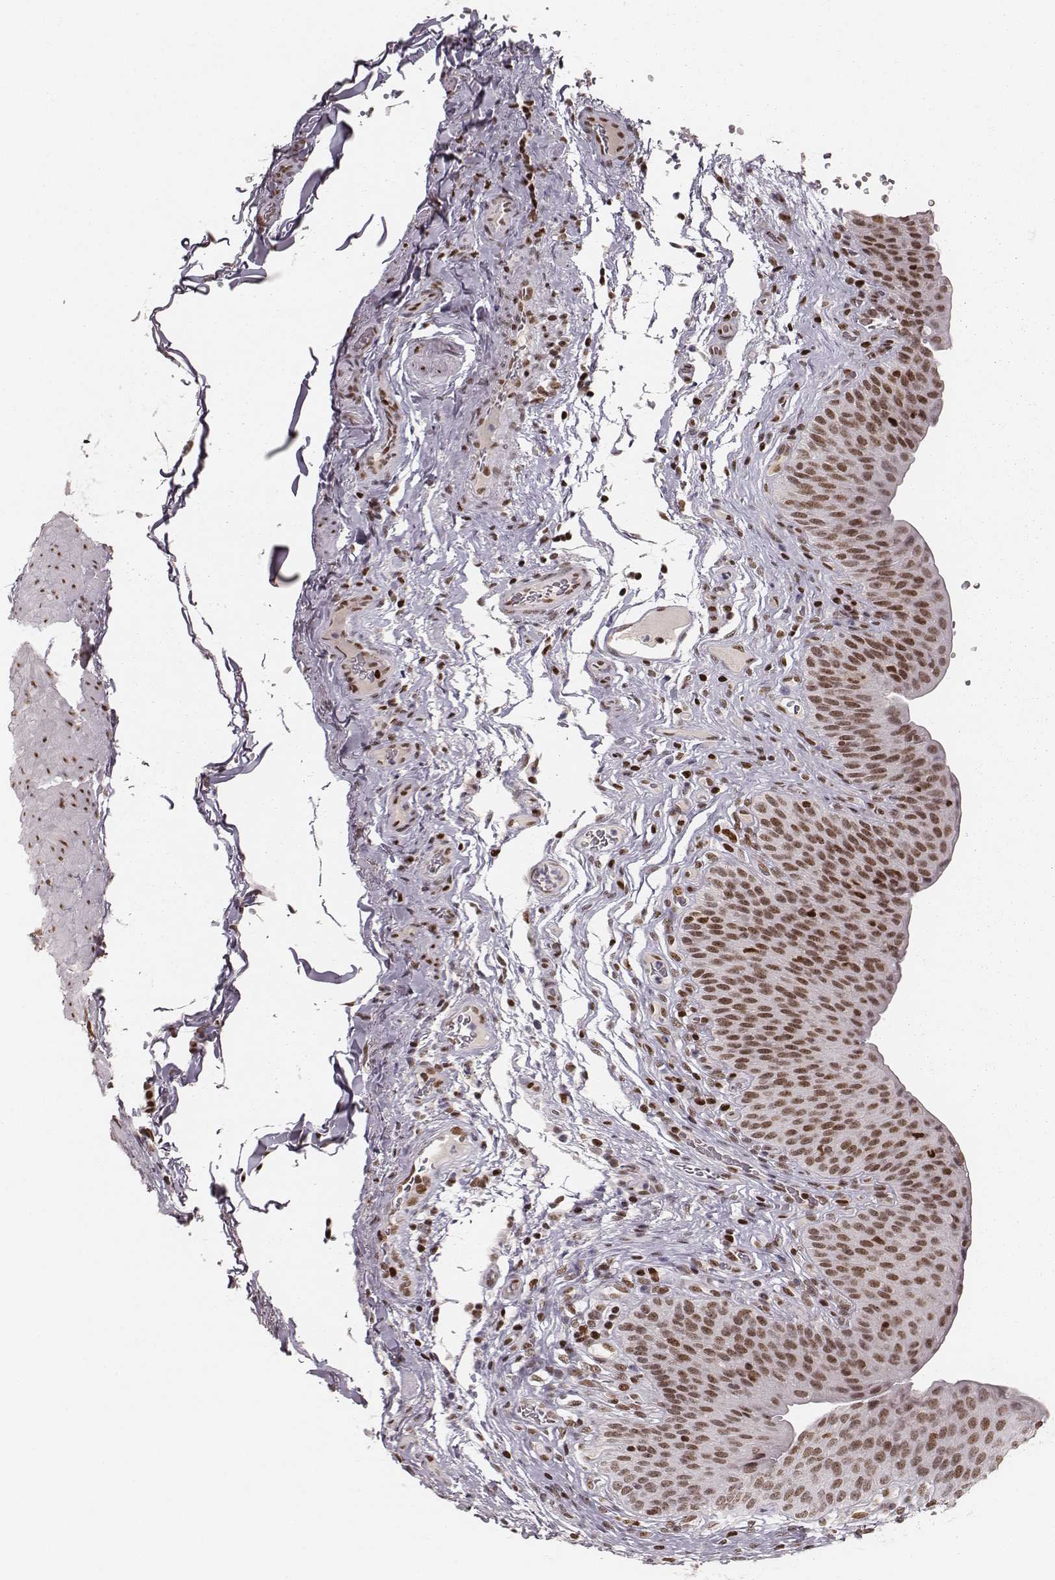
{"staining": {"intensity": "moderate", "quantity": ">75%", "location": "nuclear"}, "tissue": "urinary bladder", "cell_type": "Urothelial cells", "image_type": "normal", "snomed": [{"axis": "morphology", "description": "Normal tissue, NOS"}, {"axis": "topography", "description": "Urinary bladder"}], "caption": "IHC photomicrograph of benign urinary bladder: human urinary bladder stained using IHC displays medium levels of moderate protein expression localized specifically in the nuclear of urothelial cells, appearing as a nuclear brown color.", "gene": "PARP1", "patient": {"sex": "male", "age": 66}}